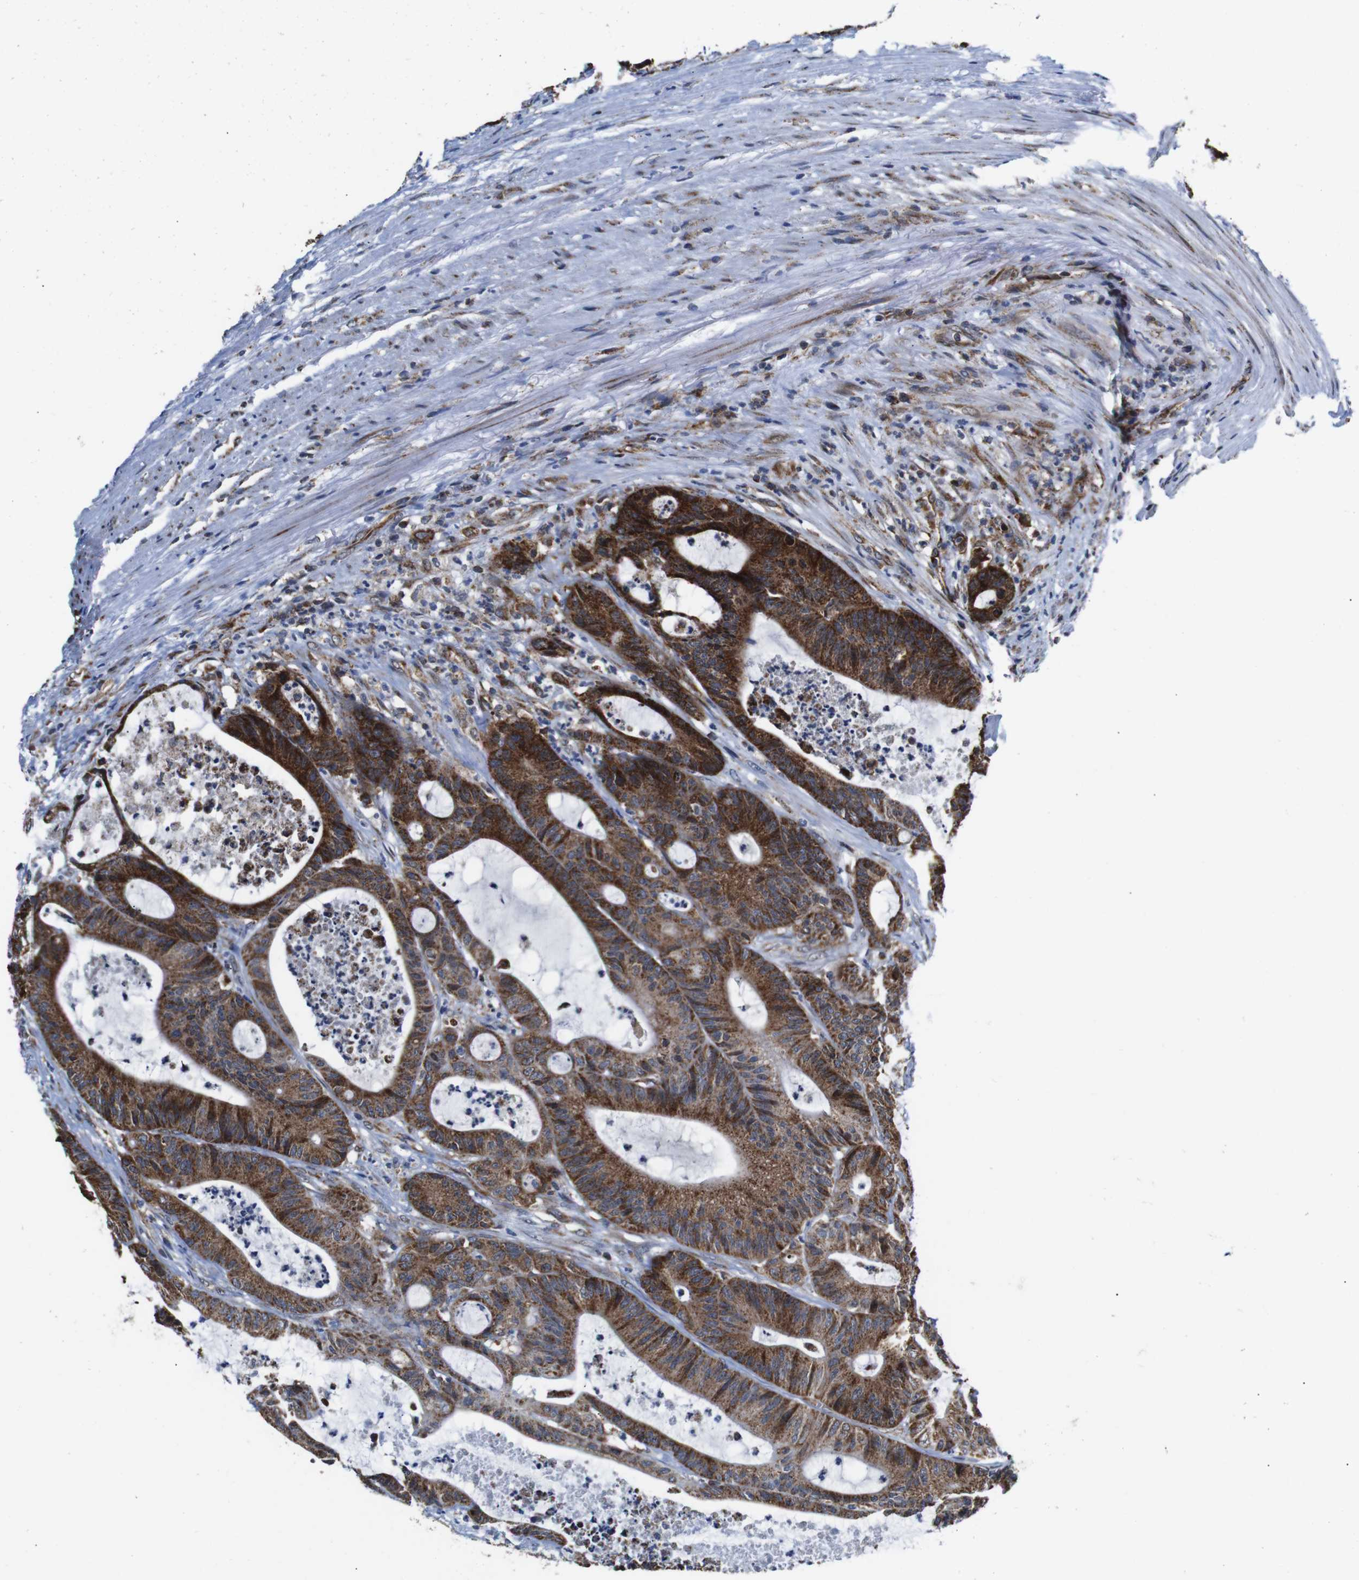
{"staining": {"intensity": "strong", "quantity": ">75%", "location": "cytoplasmic/membranous"}, "tissue": "colorectal cancer", "cell_type": "Tumor cells", "image_type": "cancer", "snomed": [{"axis": "morphology", "description": "Adenocarcinoma, NOS"}, {"axis": "topography", "description": "Colon"}], "caption": "An immunohistochemistry (IHC) image of tumor tissue is shown. Protein staining in brown highlights strong cytoplasmic/membranous positivity in adenocarcinoma (colorectal) within tumor cells.", "gene": "C17orf80", "patient": {"sex": "female", "age": 84}}